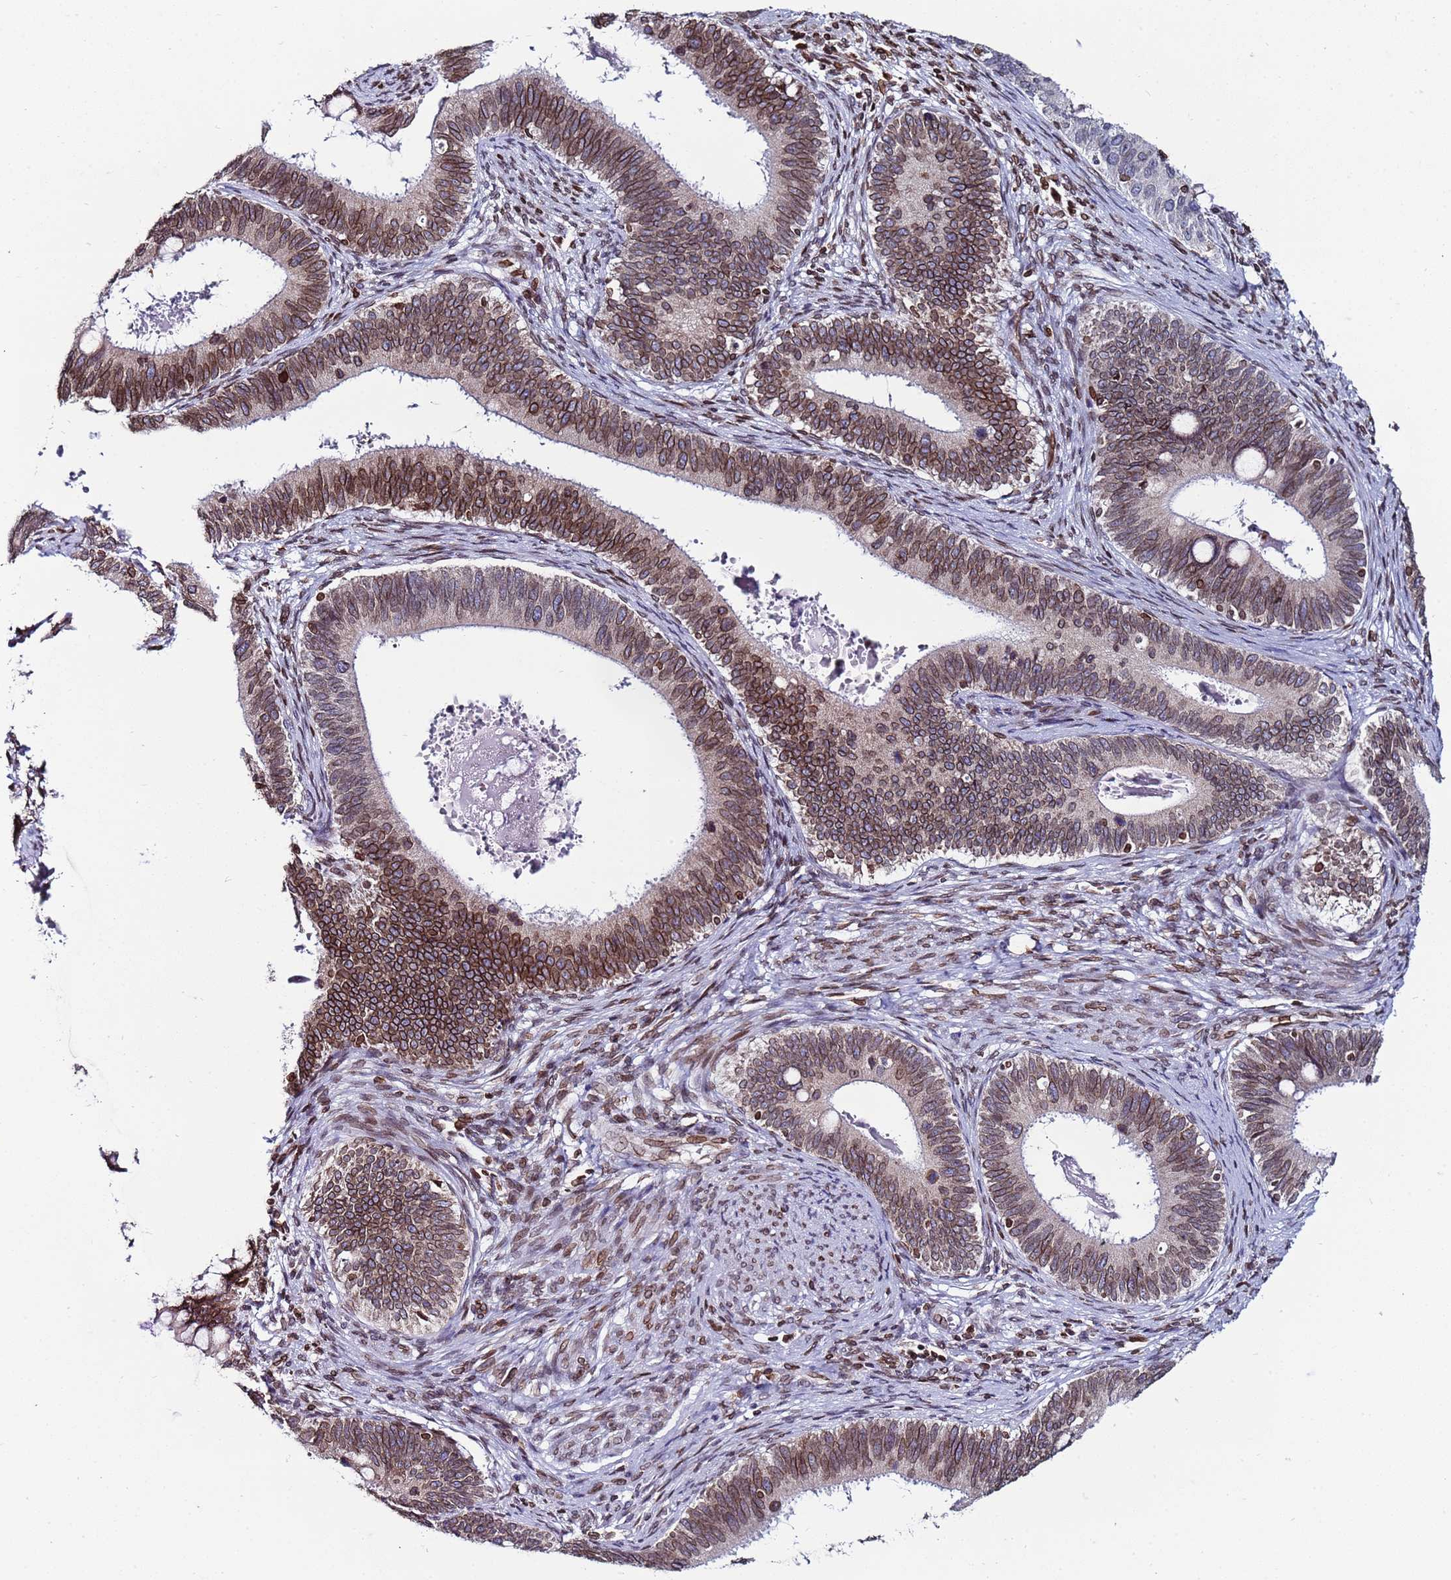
{"staining": {"intensity": "moderate", "quantity": "25%-75%", "location": "nuclear"}, "tissue": "cervical cancer", "cell_type": "Tumor cells", "image_type": "cancer", "snomed": [{"axis": "morphology", "description": "Adenocarcinoma, NOS"}, {"axis": "topography", "description": "Cervix"}], "caption": "The image shows a brown stain indicating the presence of a protein in the nuclear of tumor cells in cervical cancer.", "gene": "TOR1AIP1", "patient": {"sex": "female", "age": 42}}